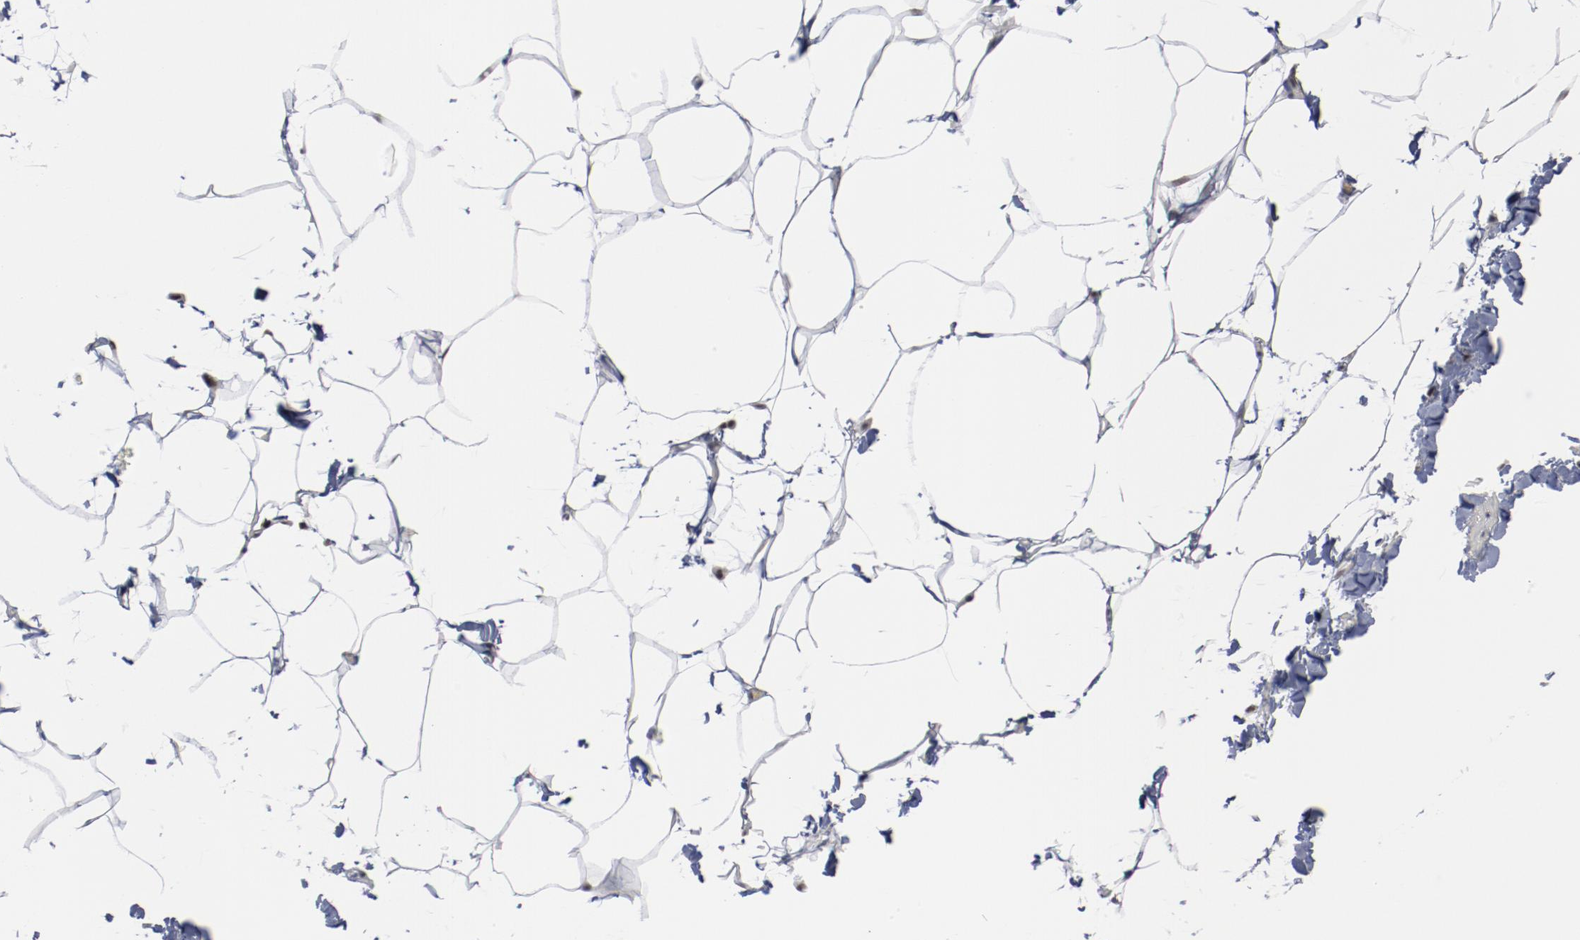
{"staining": {"intensity": "weak", "quantity": ">75%", "location": "nuclear"}, "tissue": "adipose tissue", "cell_type": "Adipocytes", "image_type": "normal", "snomed": [{"axis": "morphology", "description": "Normal tissue, NOS"}, {"axis": "topography", "description": "Vascular tissue"}], "caption": "High-power microscopy captured an immunohistochemistry photomicrograph of benign adipose tissue, revealing weak nuclear expression in about >75% of adipocytes.", "gene": "BUB3", "patient": {"sex": "male", "age": 41}}